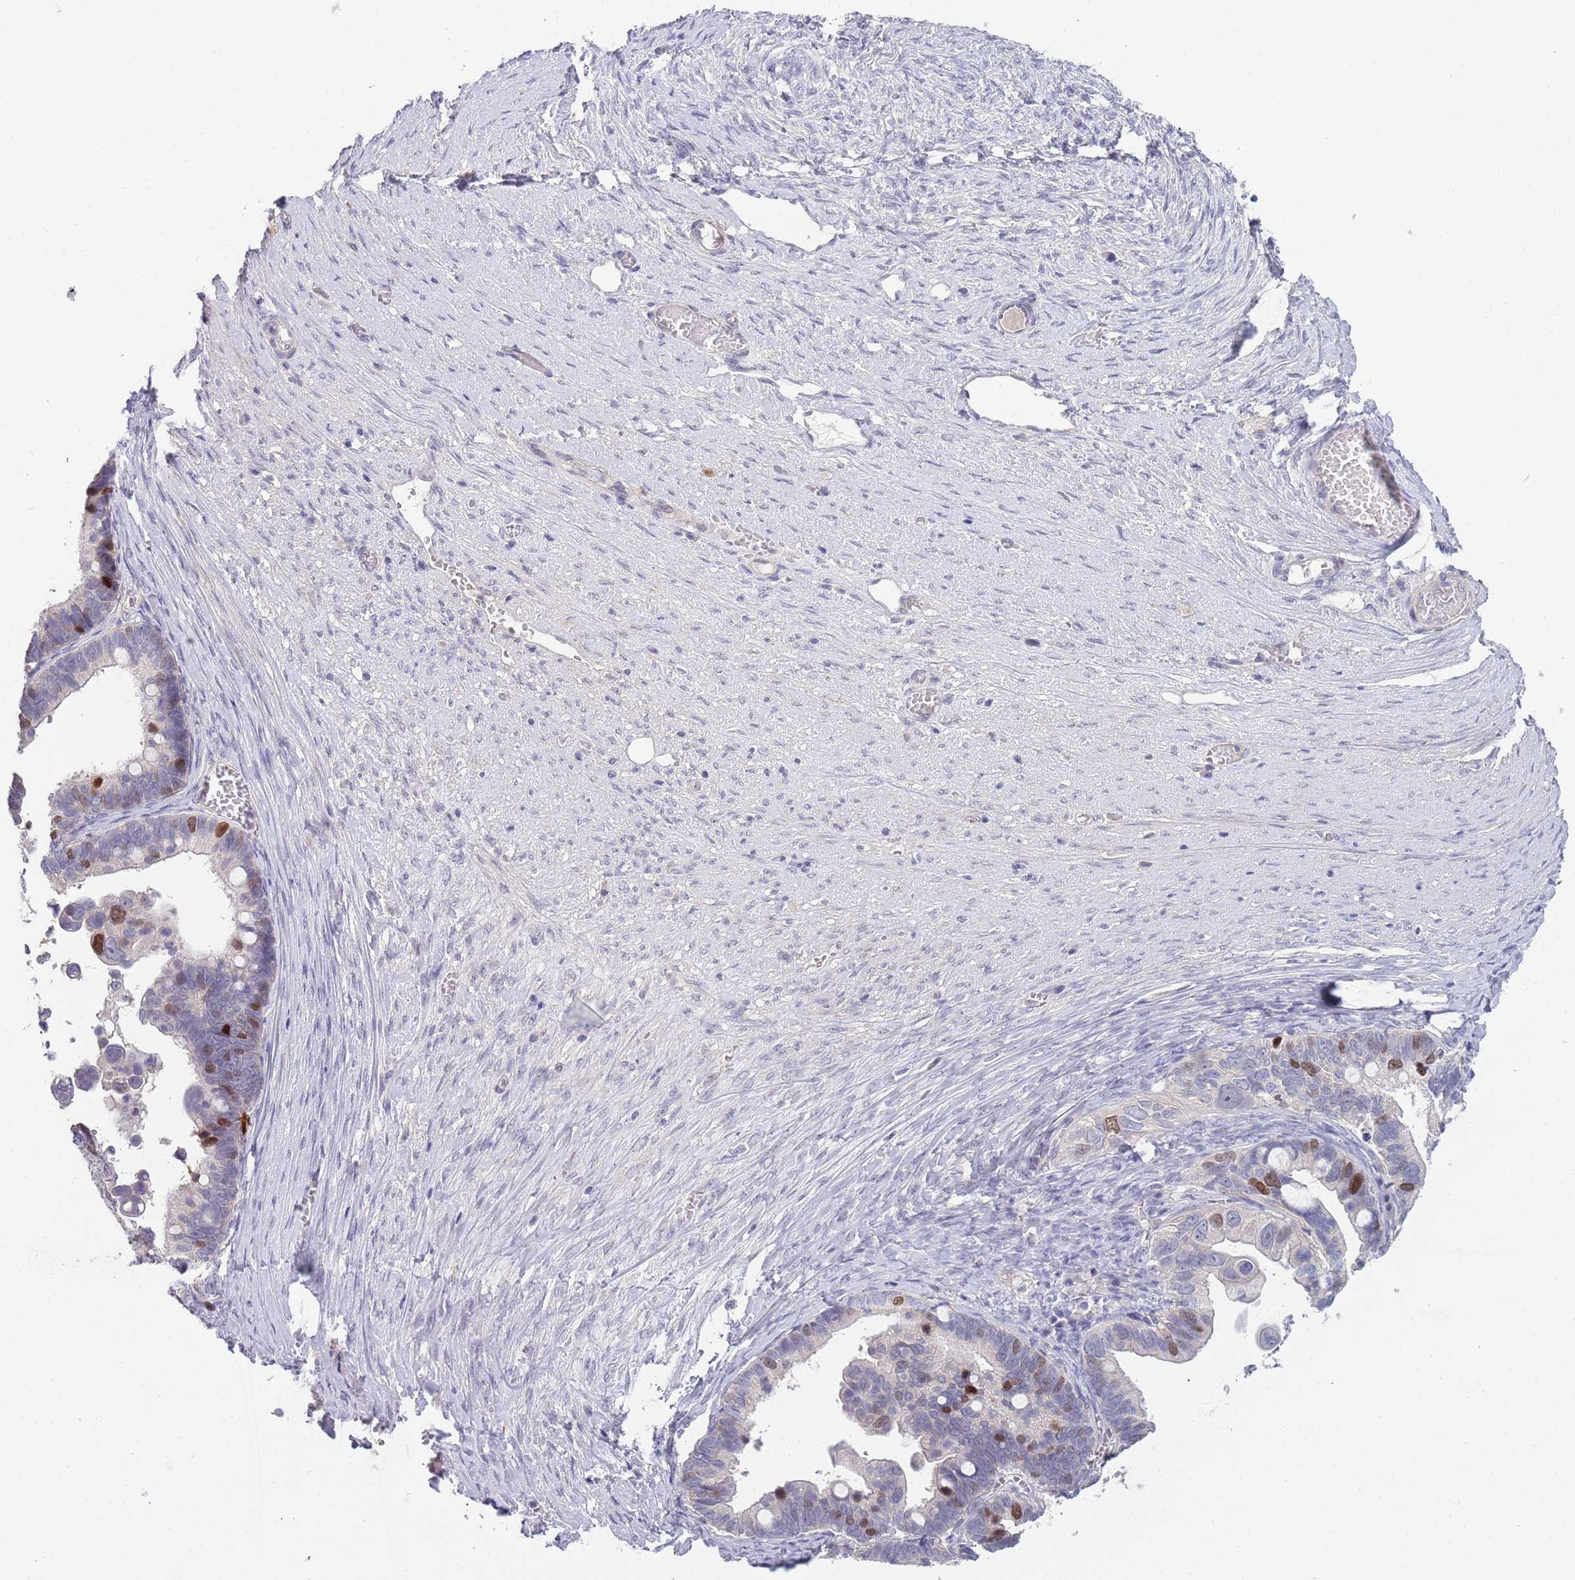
{"staining": {"intensity": "strong", "quantity": "<25%", "location": "nuclear"}, "tissue": "ovarian cancer", "cell_type": "Tumor cells", "image_type": "cancer", "snomed": [{"axis": "morphology", "description": "Cystadenocarcinoma, serous, NOS"}, {"axis": "topography", "description": "Ovary"}], "caption": "Approximately <25% of tumor cells in human ovarian cancer display strong nuclear protein staining as visualized by brown immunohistochemical staining.", "gene": "PIMREG", "patient": {"sex": "female", "age": 56}}